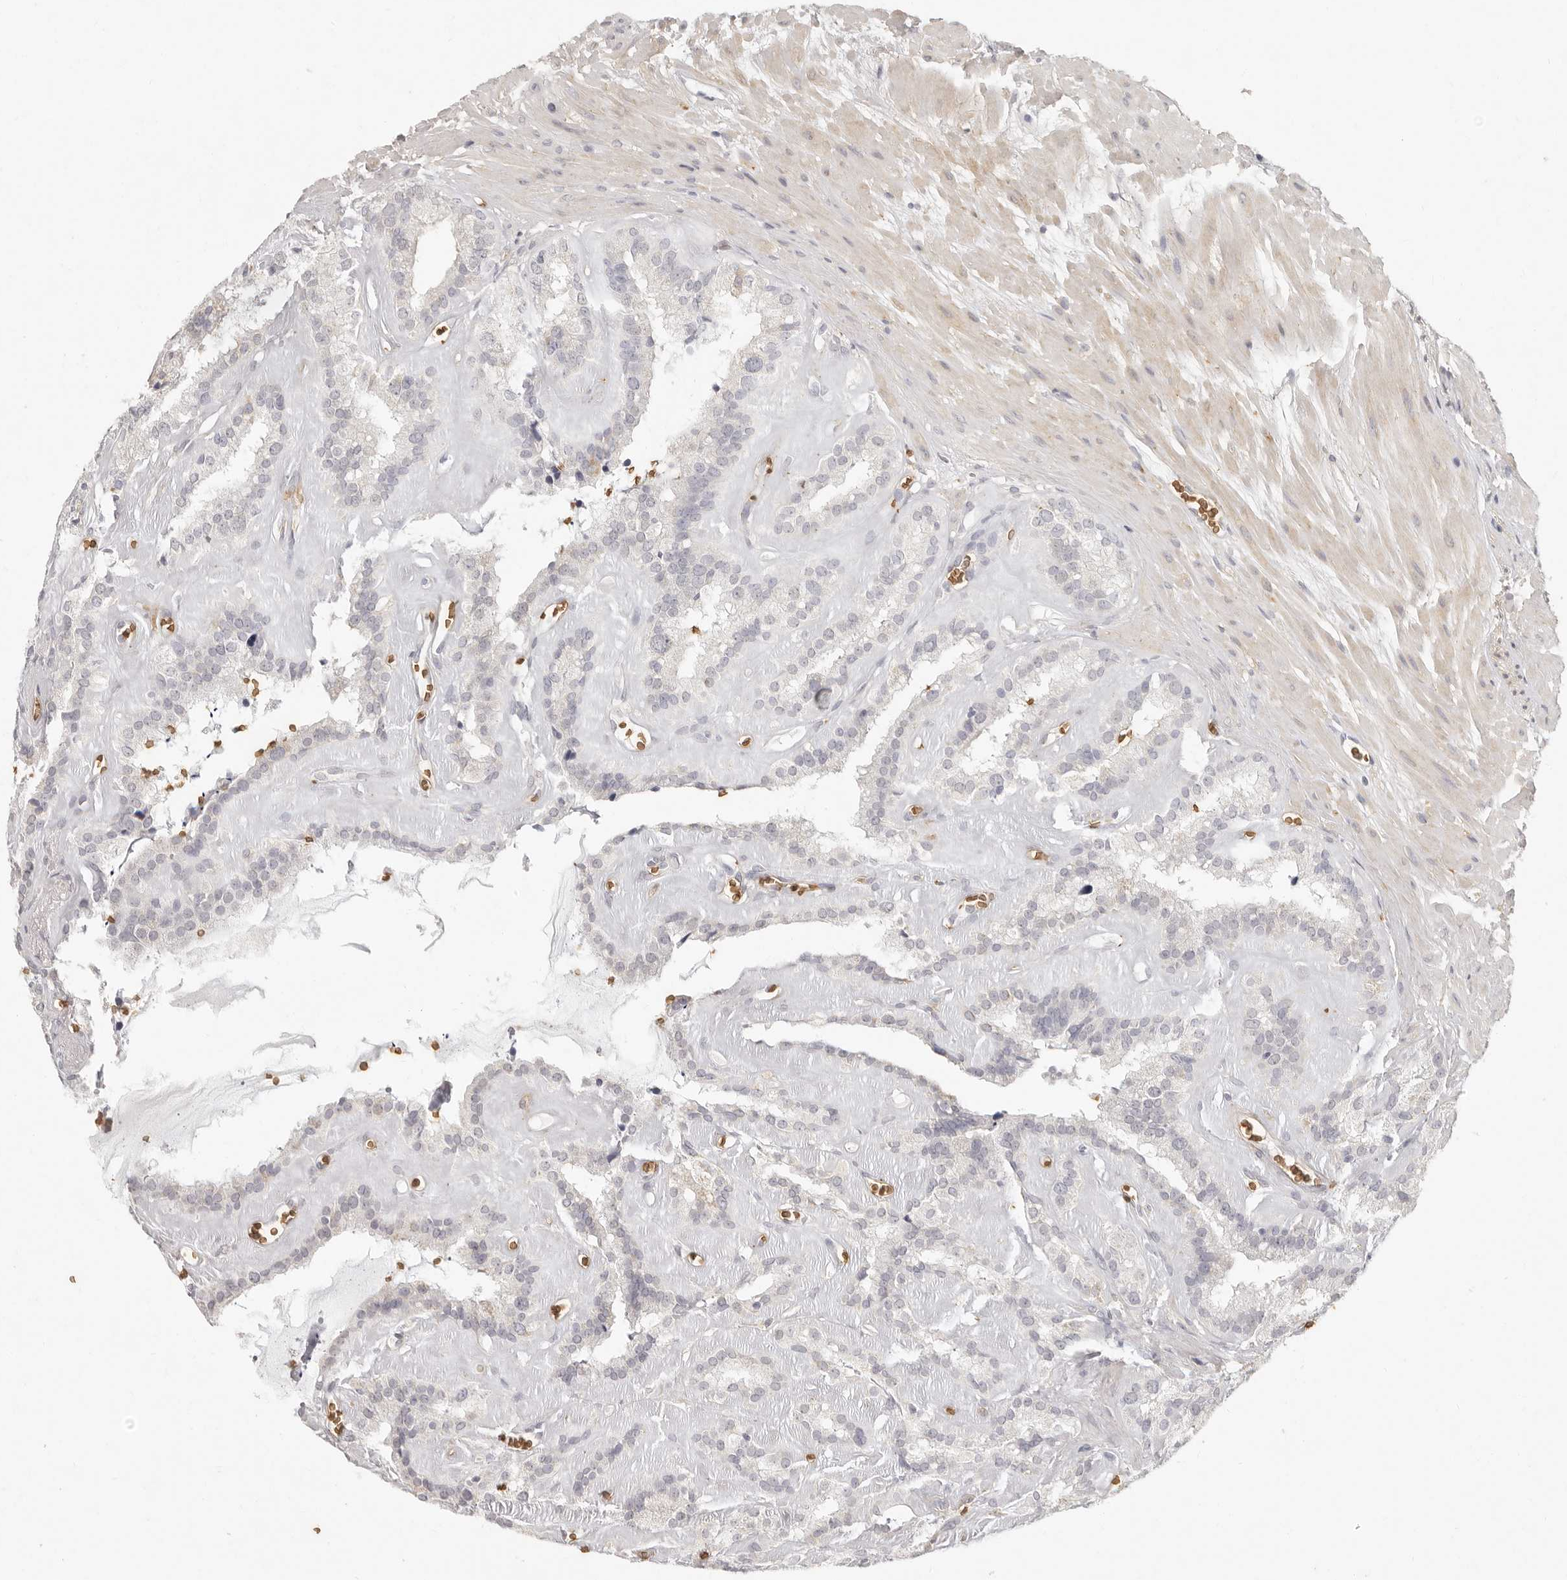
{"staining": {"intensity": "negative", "quantity": "none", "location": "none"}, "tissue": "seminal vesicle", "cell_type": "Glandular cells", "image_type": "normal", "snomed": [{"axis": "morphology", "description": "Normal tissue, NOS"}, {"axis": "topography", "description": "Prostate"}, {"axis": "topography", "description": "Seminal veicle"}], "caption": "The immunohistochemistry (IHC) image has no significant staining in glandular cells of seminal vesicle. (DAB immunohistochemistry (IHC) with hematoxylin counter stain).", "gene": "NIBAN1", "patient": {"sex": "male", "age": 59}}